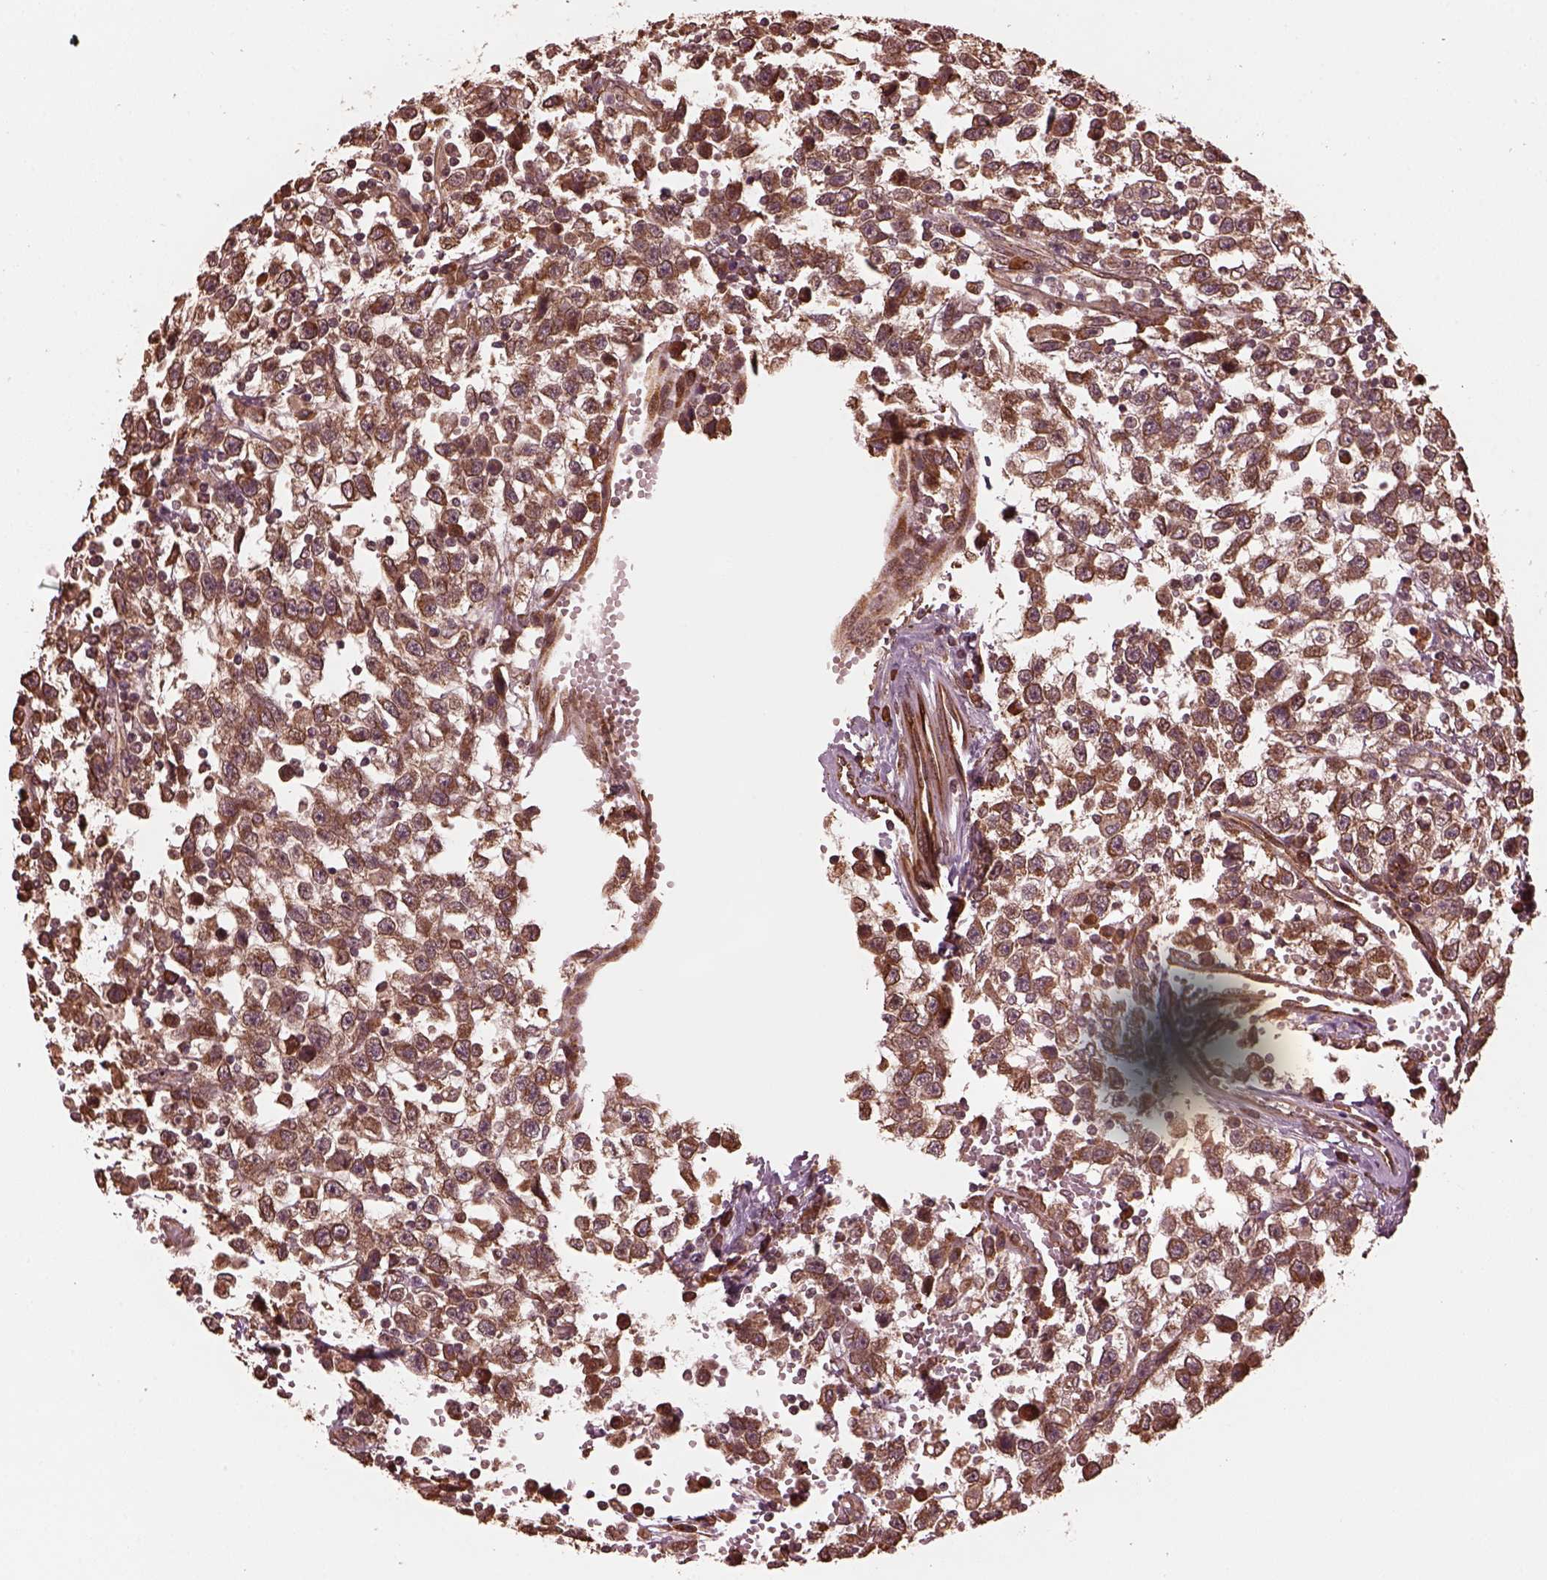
{"staining": {"intensity": "moderate", "quantity": ">75%", "location": "cytoplasmic/membranous"}, "tissue": "testis cancer", "cell_type": "Tumor cells", "image_type": "cancer", "snomed": [{"axis": "morphology", "description": "Seminoma, NOS"}, {"axis": "topography", "description": "Testis"}], "caption": "Immunohistochemistry (IHC) staining of seminoma (testis), which demonstrates medium levels of moderate cytoplasmic/membranous staining in about >75% of tumor cells indicating moderate cytoplasmic/membranous protein staining. The staining was performed using DAB (brown) for protein detection and nuclei were counterstained in hematoxylin (blue).", "gene": "ZNF292", "patient": {"sex": "male", "age": 34}}